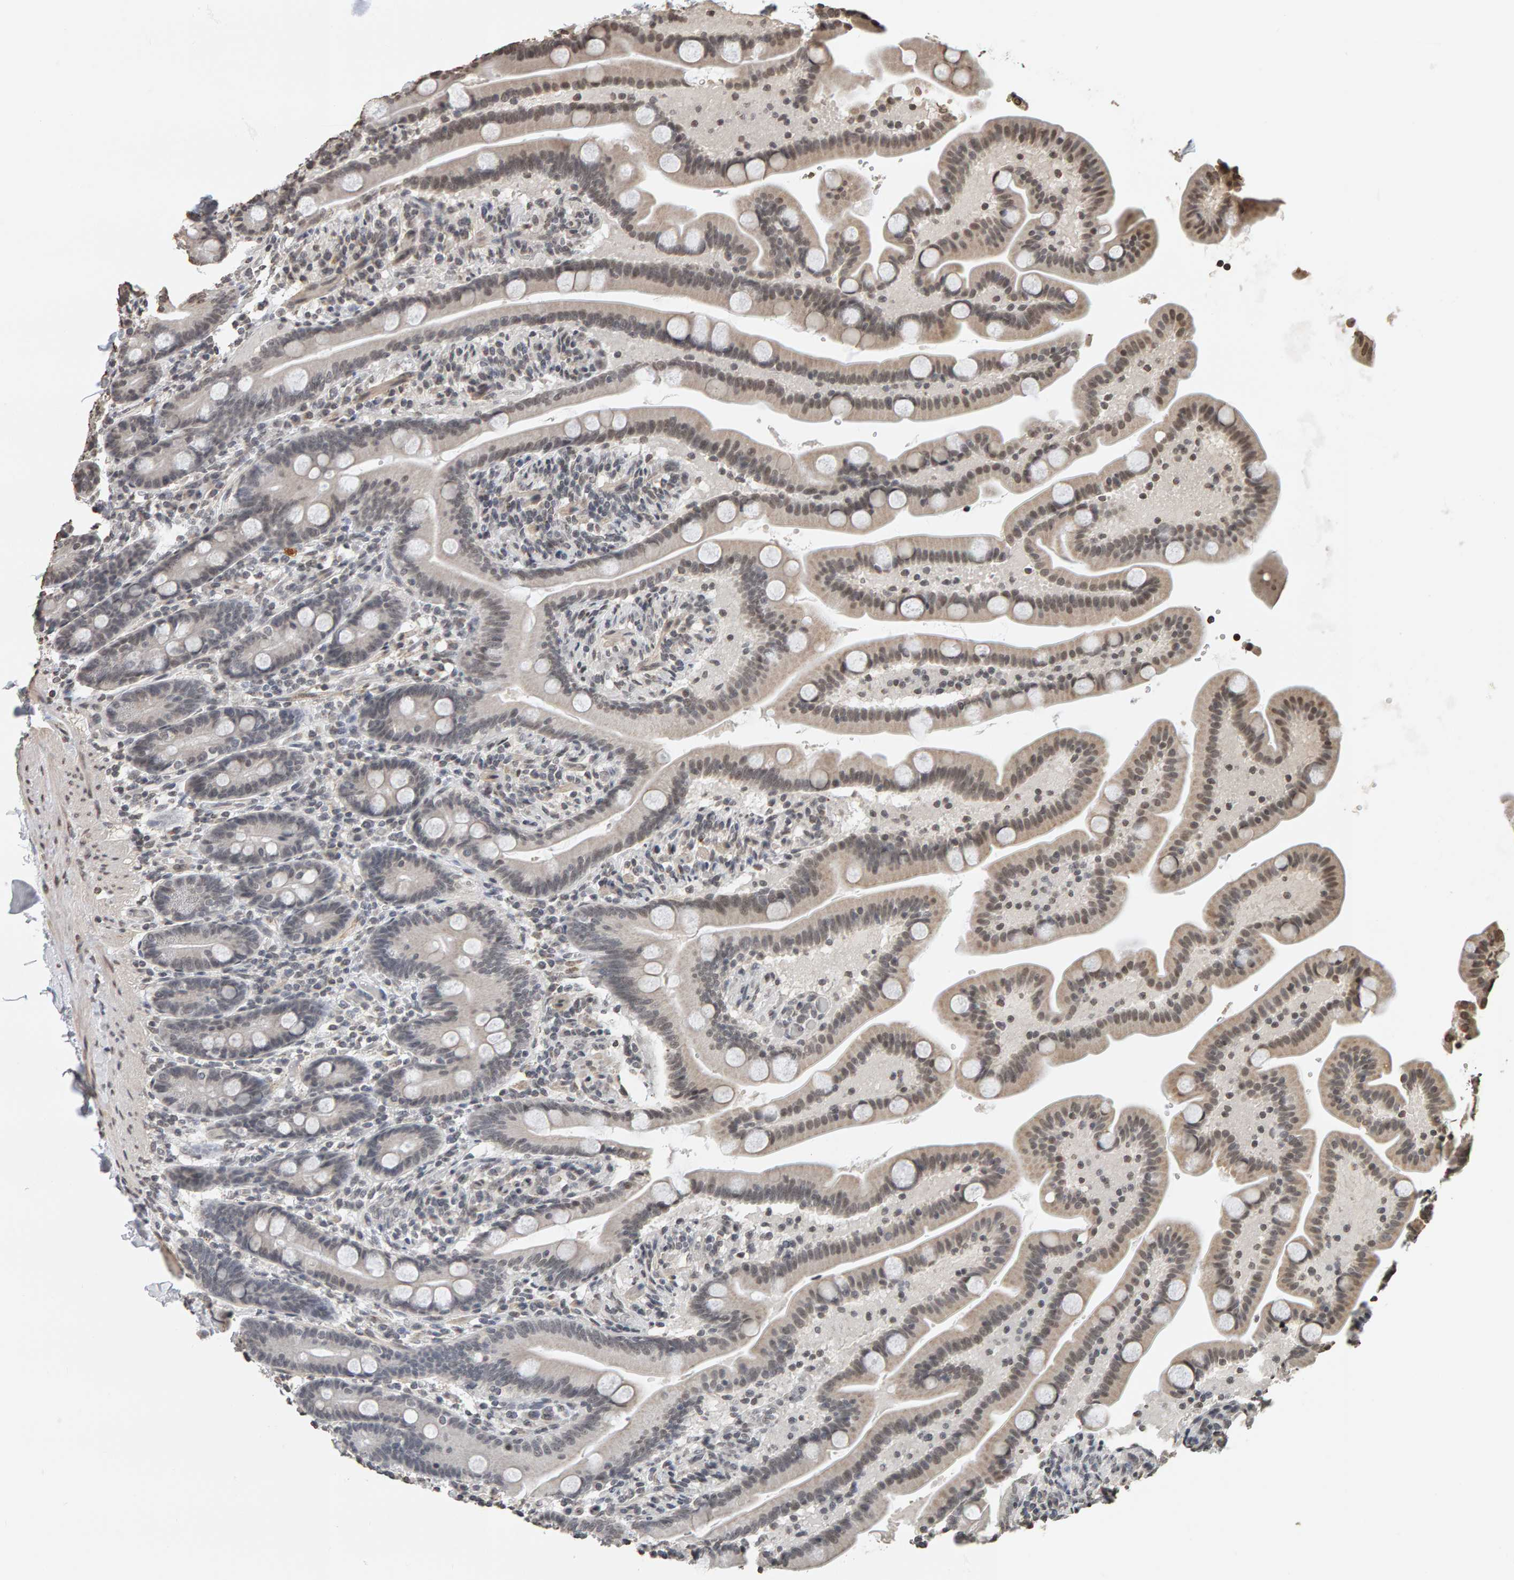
{"staining": {"intensity": "weak", "quantity": "25%-75%", "location": "nuclear"}, "tissue": "duodenum", "cell_type": "Glandular cells", "image_type": "normal", "snomed": [{"axis": "morphology", "description": "Normal tissue, NOS"}, {"axis": "topography", "description": "Duodenum"}], "caption": "Immunohistochemistry (IHC) photomicrograph of normal duodenum stained for a protein (brown), which reveals low levels of weak nuclear staining in approximately 25%-75% of glandular cells.", "gene": "AFF4", "patient": {"sex": "male", "age": 54}}